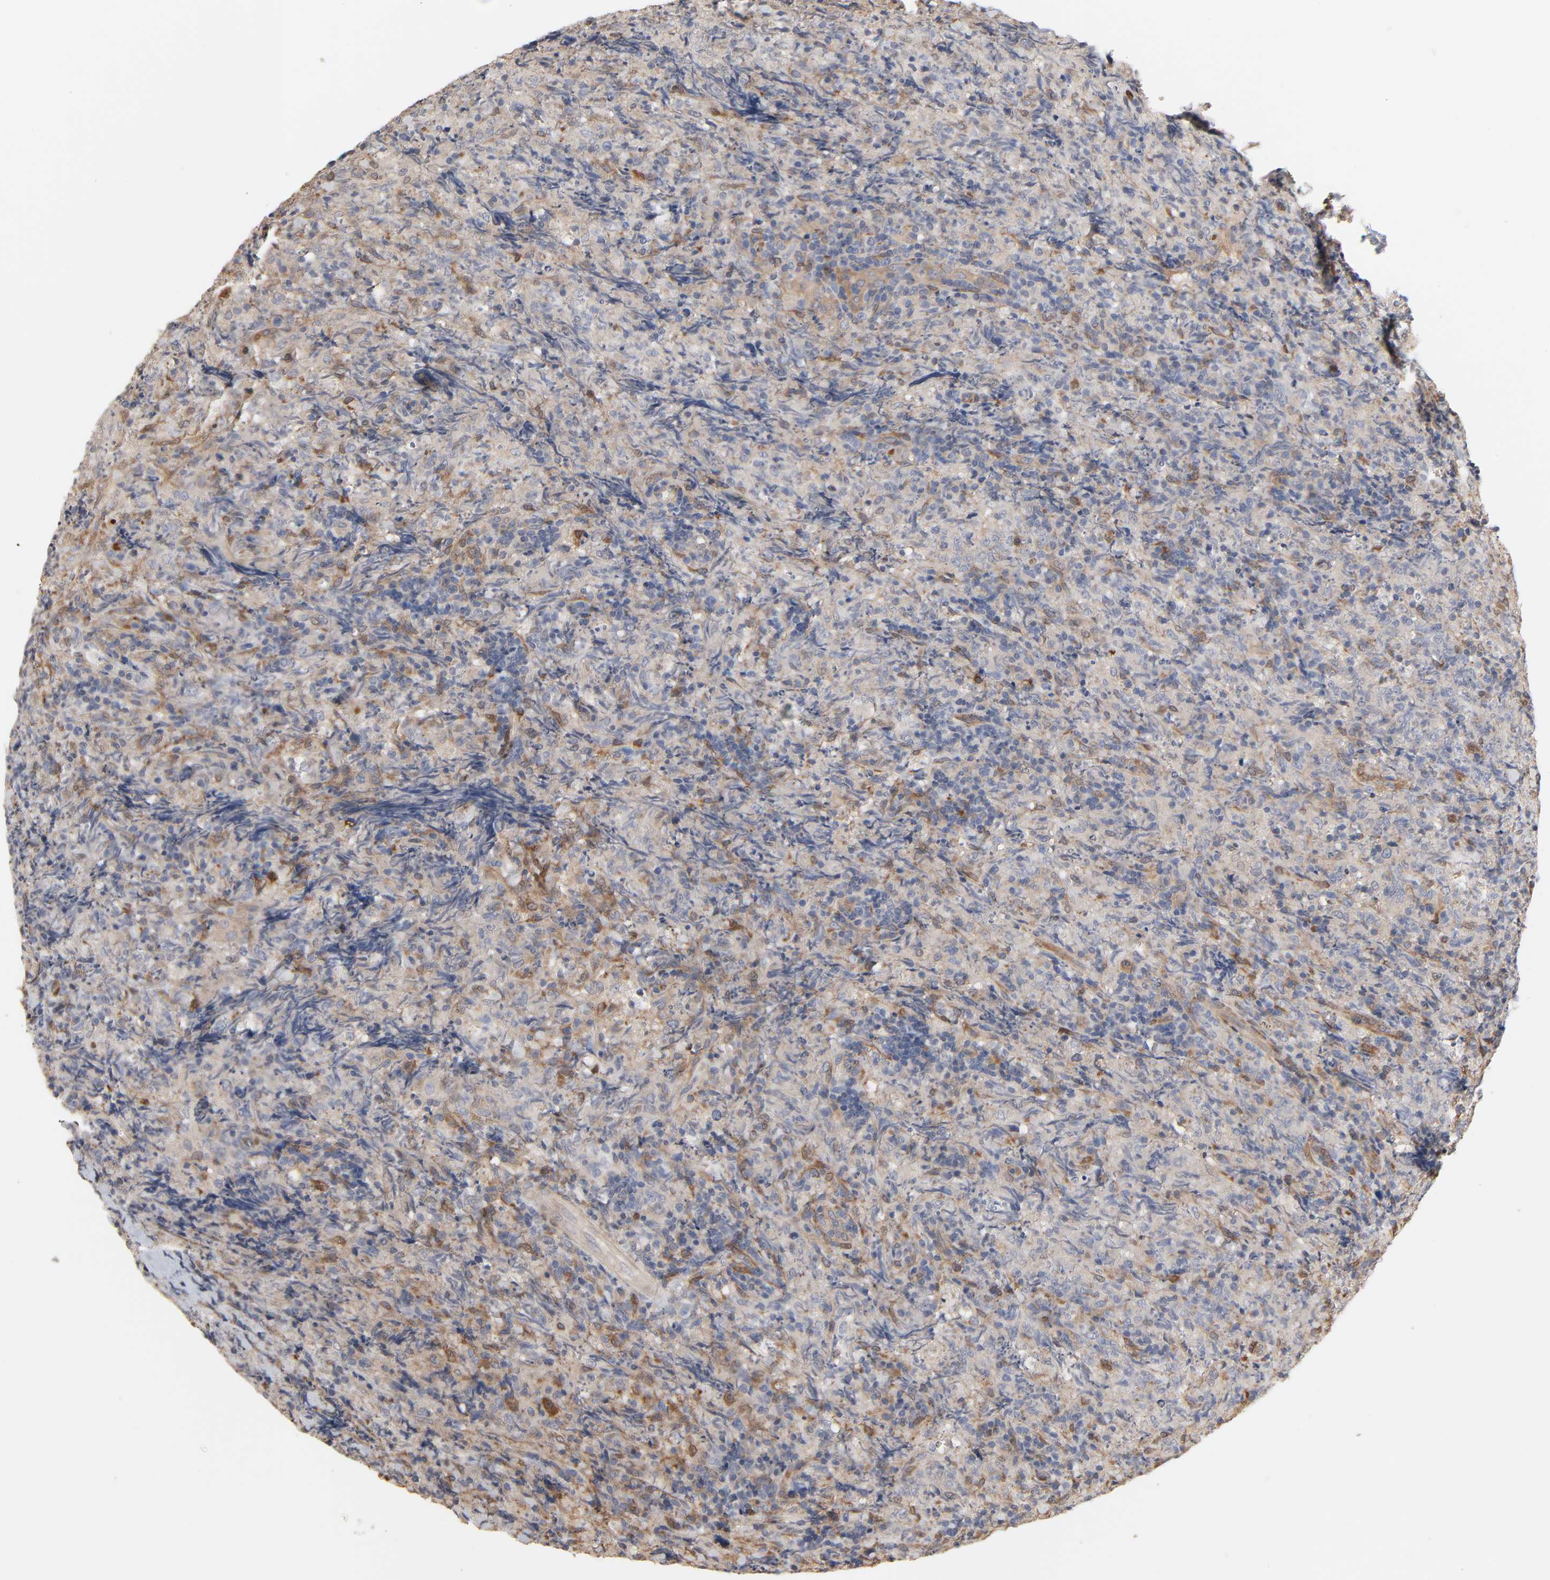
{"staining": {"intensity": "moderate", "quantity": "25%-75%", "location": "cytoplasmic/membranous"}, "tissue": "lymphoma", "cell_type": "Tumor cells", "image_type": "cancer", "snomed": [{"axis": "morphology", "description": "Malignant lymphoma, non-Hodgkin's type, High grade"}, {"axis": "topography", "description": "Tonsil"}], "caption": "Human lymphoma stained with a protein marker displays moderate staining in tumor cells.", "gene": "NDRG2", "patient": {"sex": "female", "age": 36}}